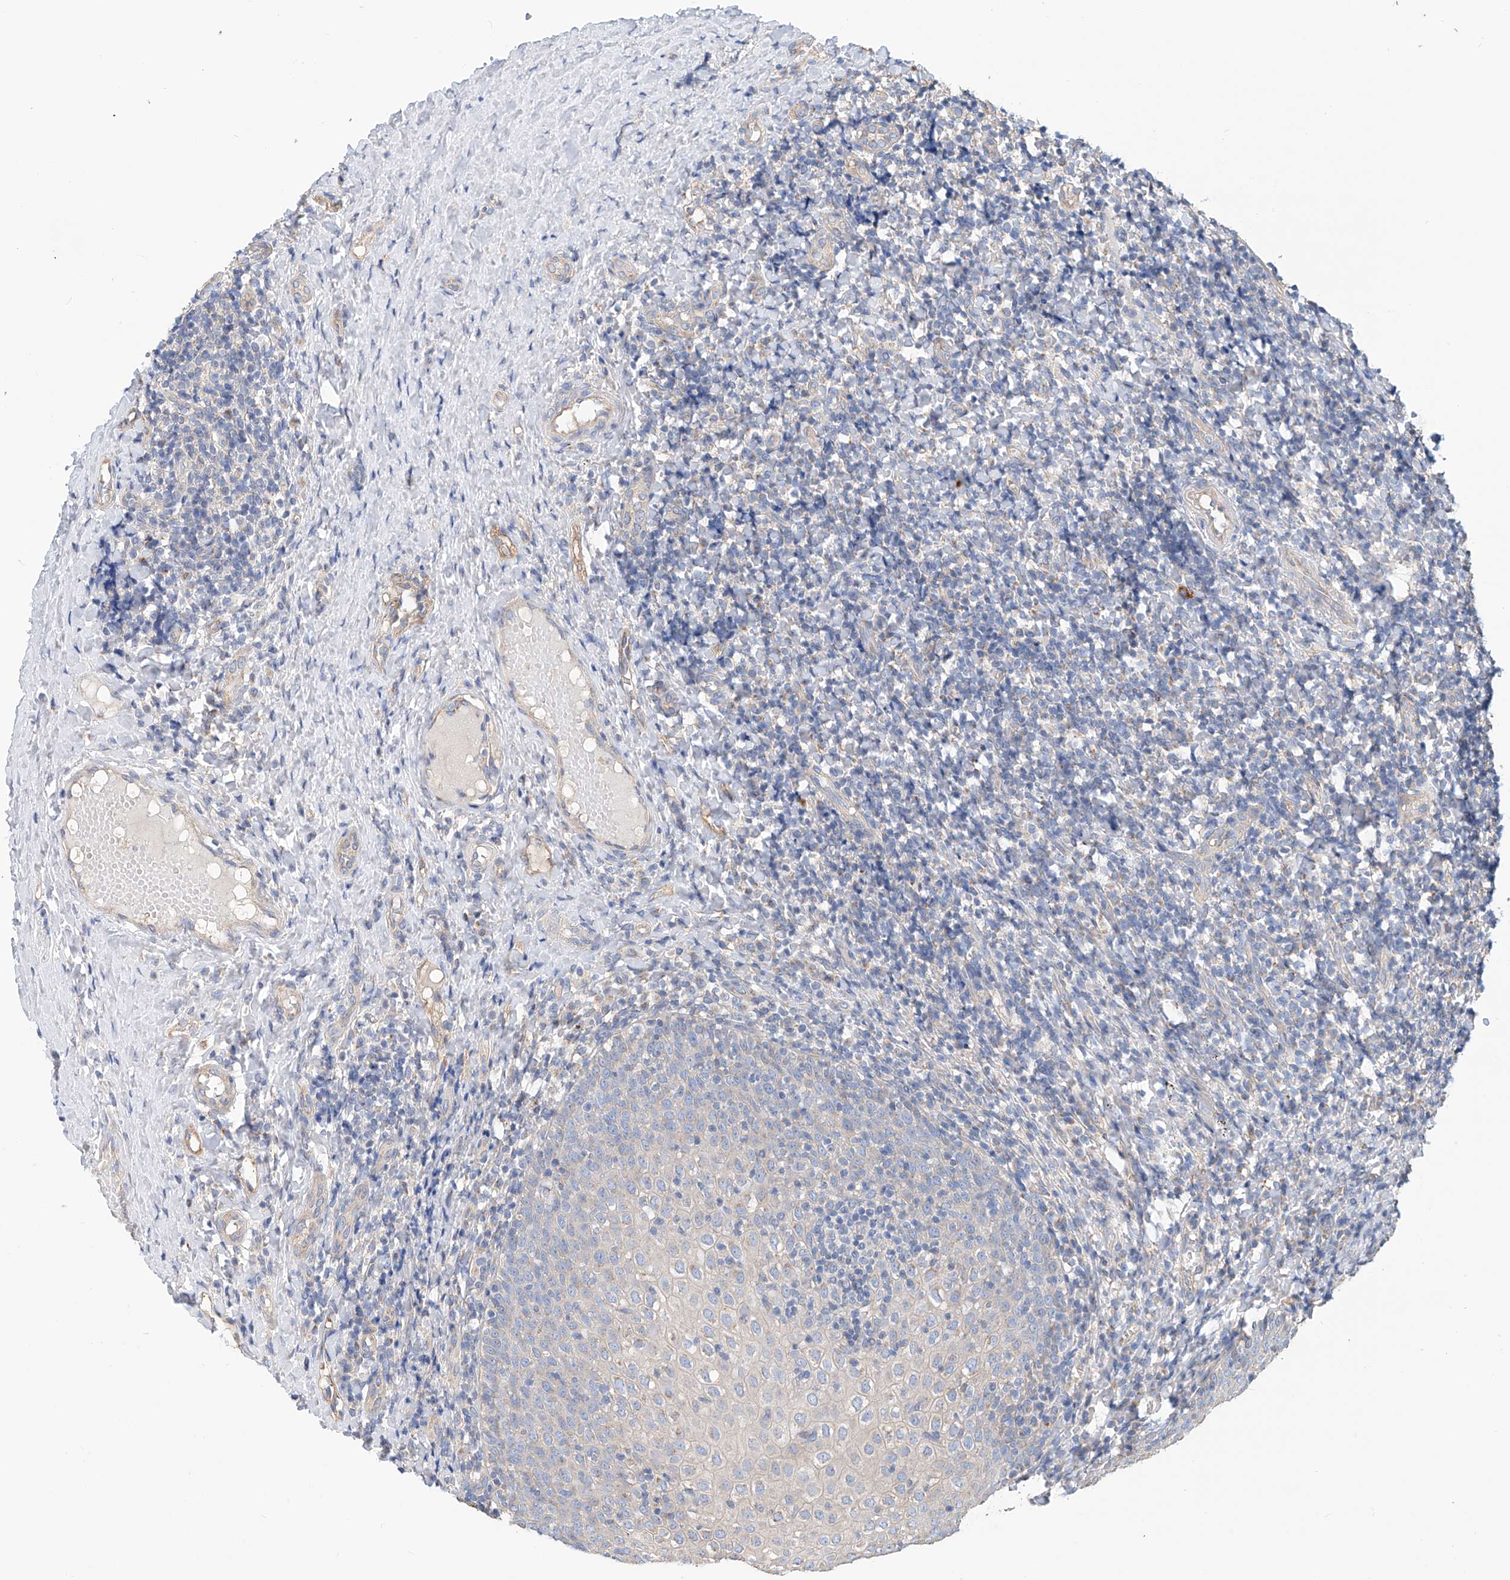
{"staining": {"intensity": "negative", "quantity": "none", "location": "none"}, "tissue": "tonsil", "cell_type": "Germinal center cells", "image_type": "normal", "snomed": [{"axis": "morphology", "description": "Normal tissue, NOS"}, {"axis": "topography", "description": "Tonsil"}], "caption": "Immunohistochemical staining of unremarkable human tonsil reveals no significant expression in germinal center cells. Brightfield microscopy of immunohistochemistry stained with DAB (3,3'-diaminobenzidine) (brown) and hematoxylin (blue), captured at high magnification.", "gene": "SLC22A7", "patient": {"sex": "female", "age": 19}}